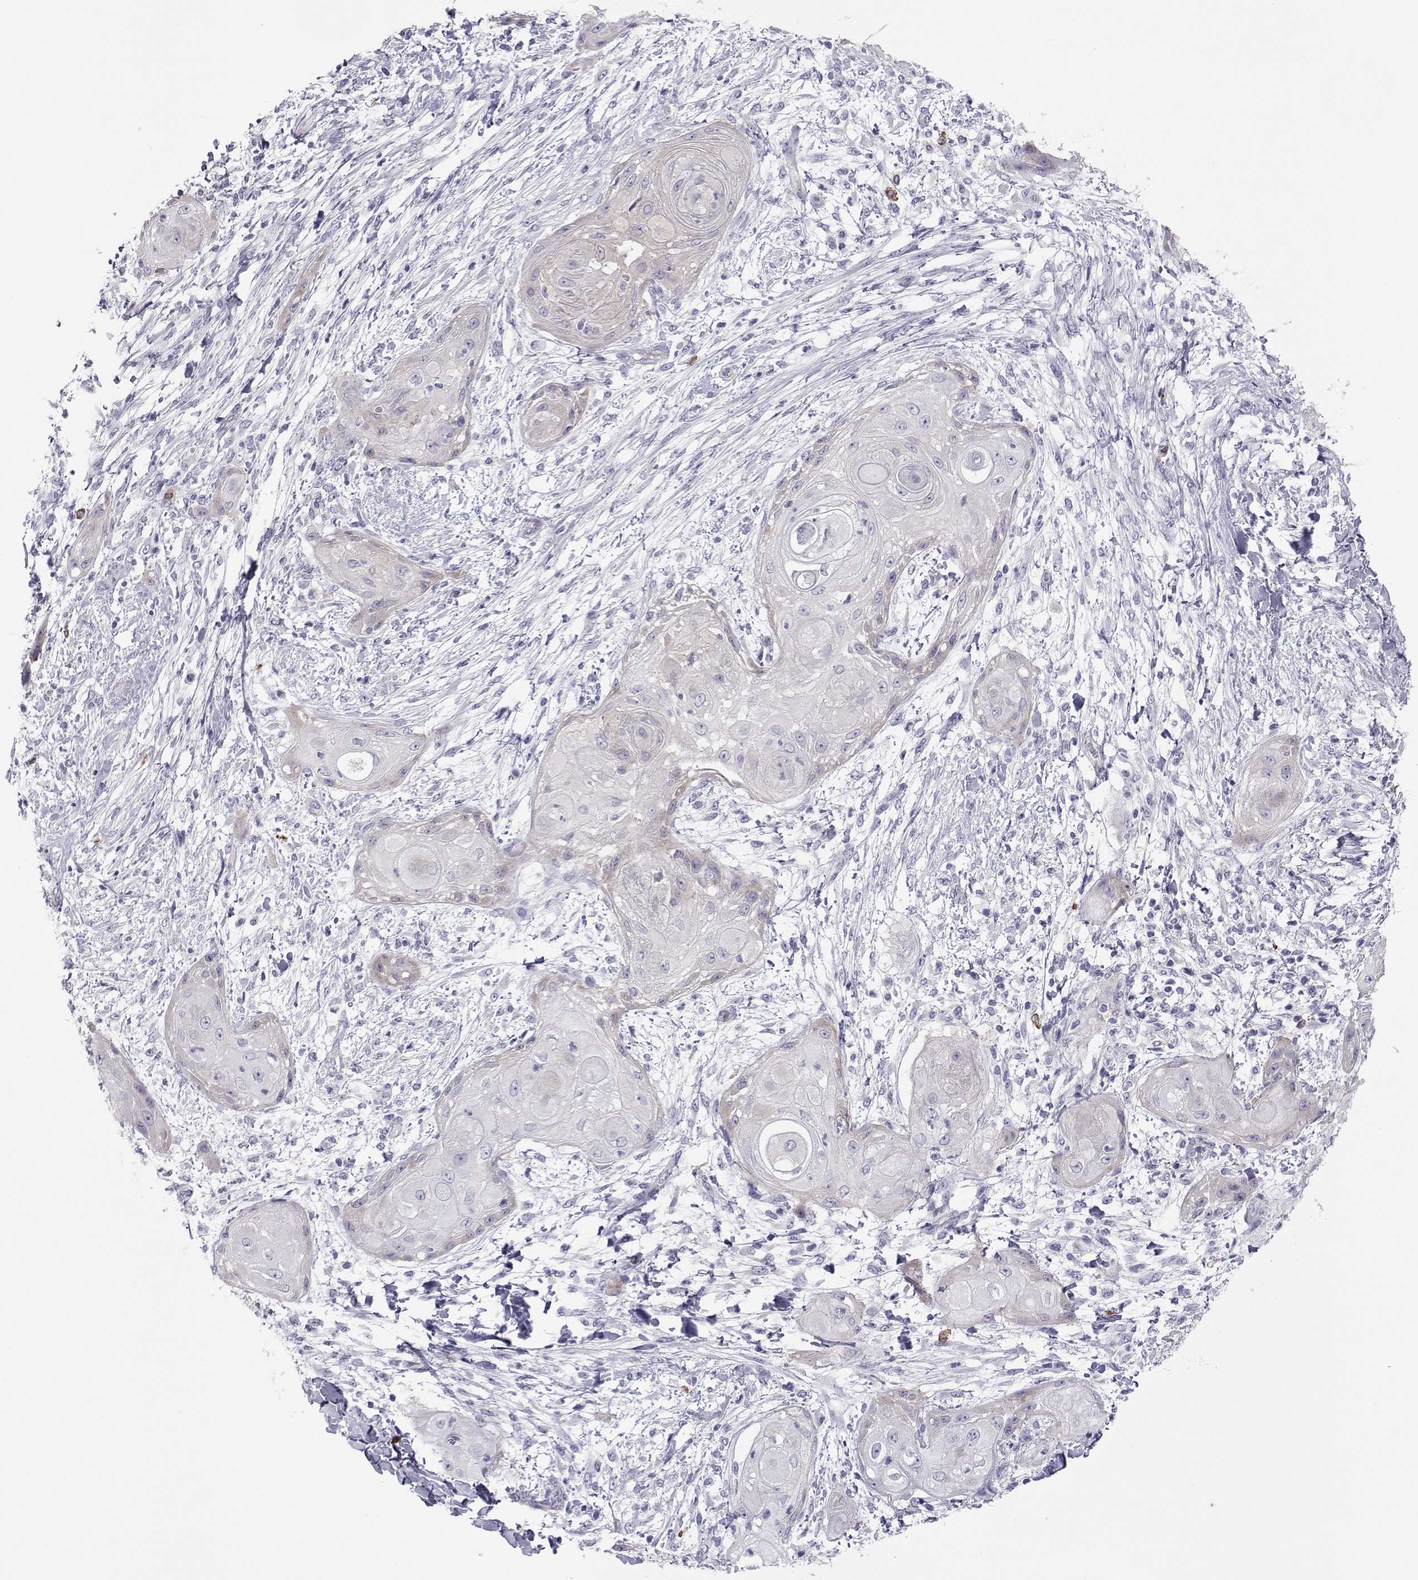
{"staining": {"intensity": "negative", "quantity": "none", "location": "none"}, "tissue": "skin cancer", "cell_type": "Tumor cells", "image_type": "cancer", "snomed": [{"axis": "morphology", "description": "Squamous cell carcinoma, NOS"}, {"axis": "topography", "description": "Skin"}], "caption": "Skin cancer (squamous cell carcinoma) was stained to show a protein in brown. There is no significant positivity in tumor cells. Nuclei are stained in blue.", "gene": "COL22A1", "patient": {"sex": "male", "age": 62}}